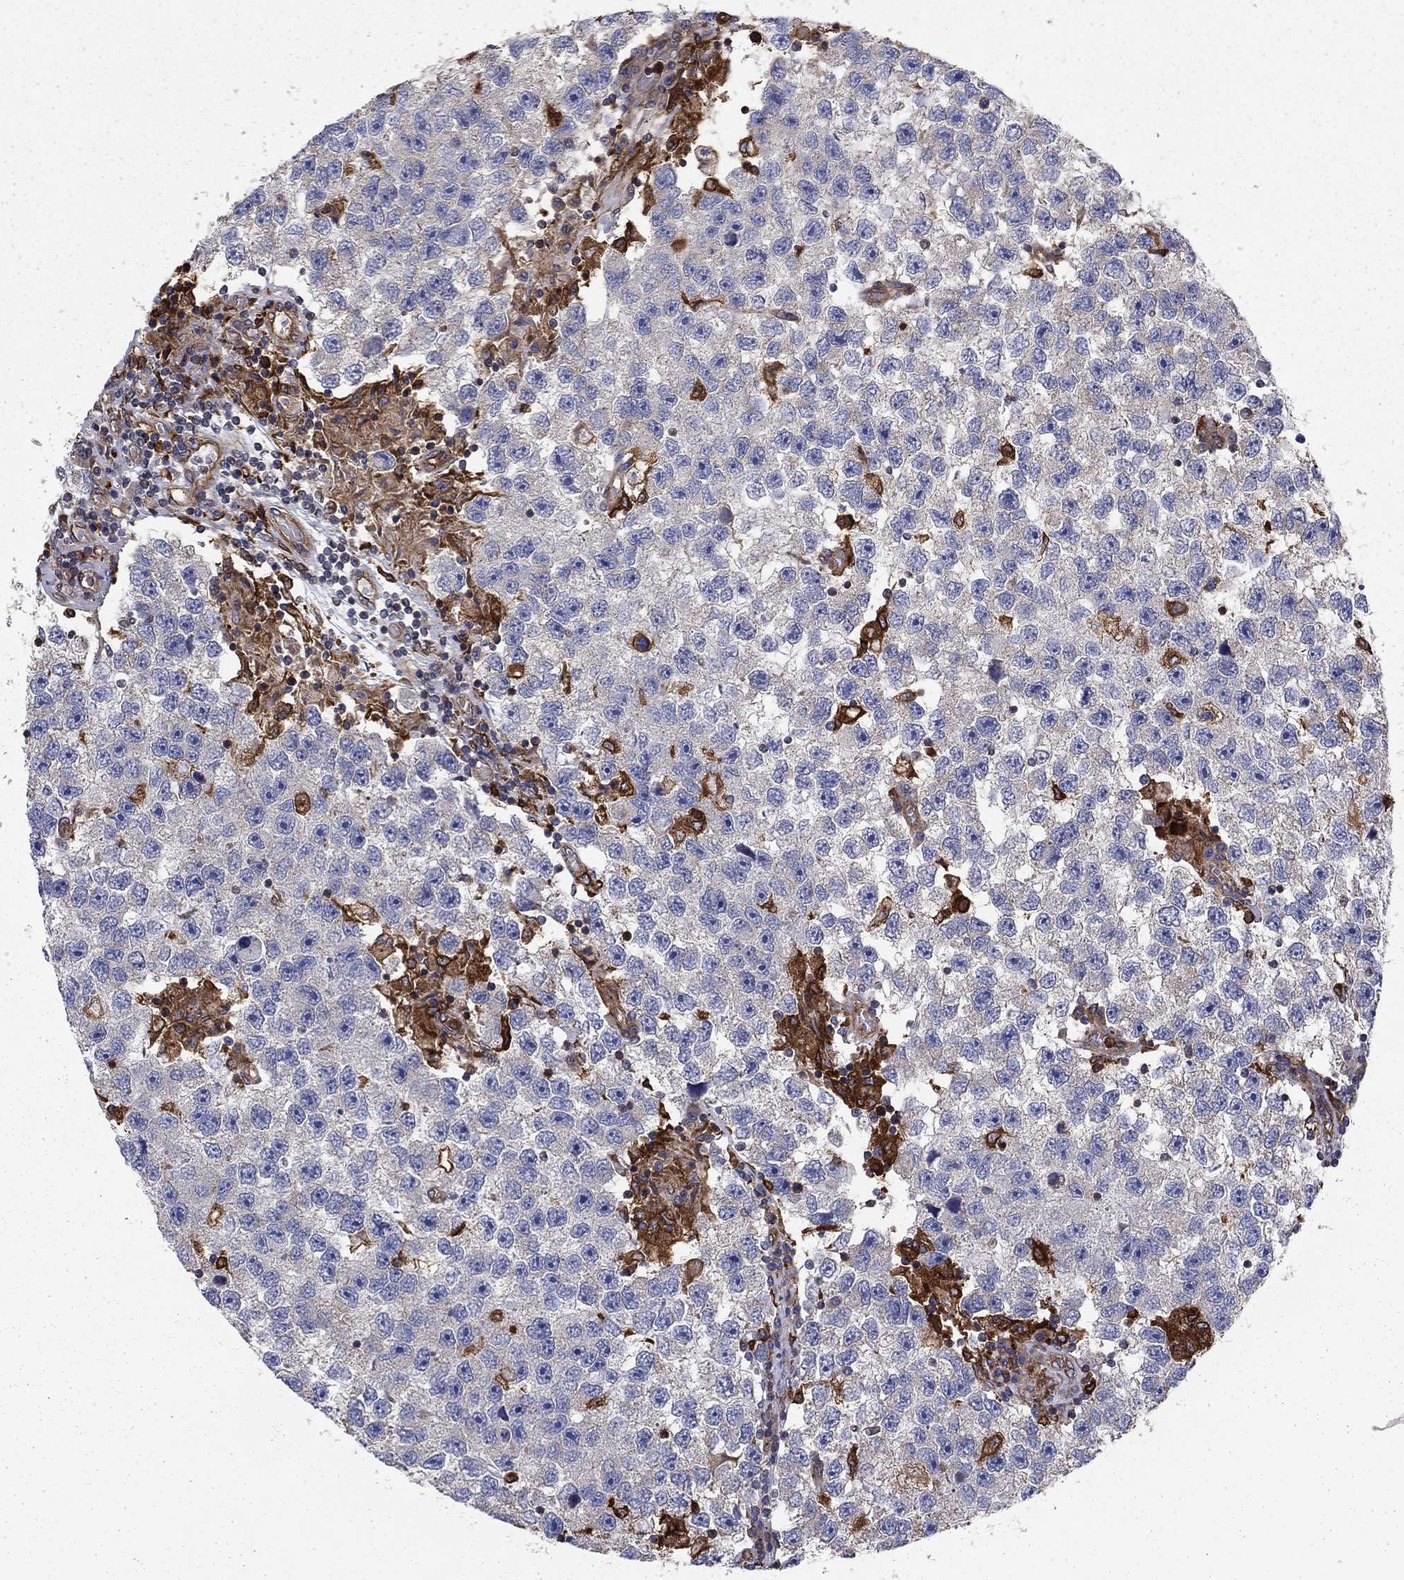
{"staining": {"intensity": "negative", "quantity": "none", "location": "none"}, "tissue": "testis cancer", "cell_type": "Tumor cells", "image_type": "cancer", "snomed": [{"axis": "morphology", "description": "Seminoma, NOS"}, {"axis": "topography", "description": "Testis"}], "caption": "This photomicrograph is of testis seminoma stained with immunohistochemistry (IHC) to label a protein in brown with the nuclei are counter-stained blue. There is no staining in tumor cells.", "gene": "EHBP1L1", "patient": {"sex": "male", "age": 26}}